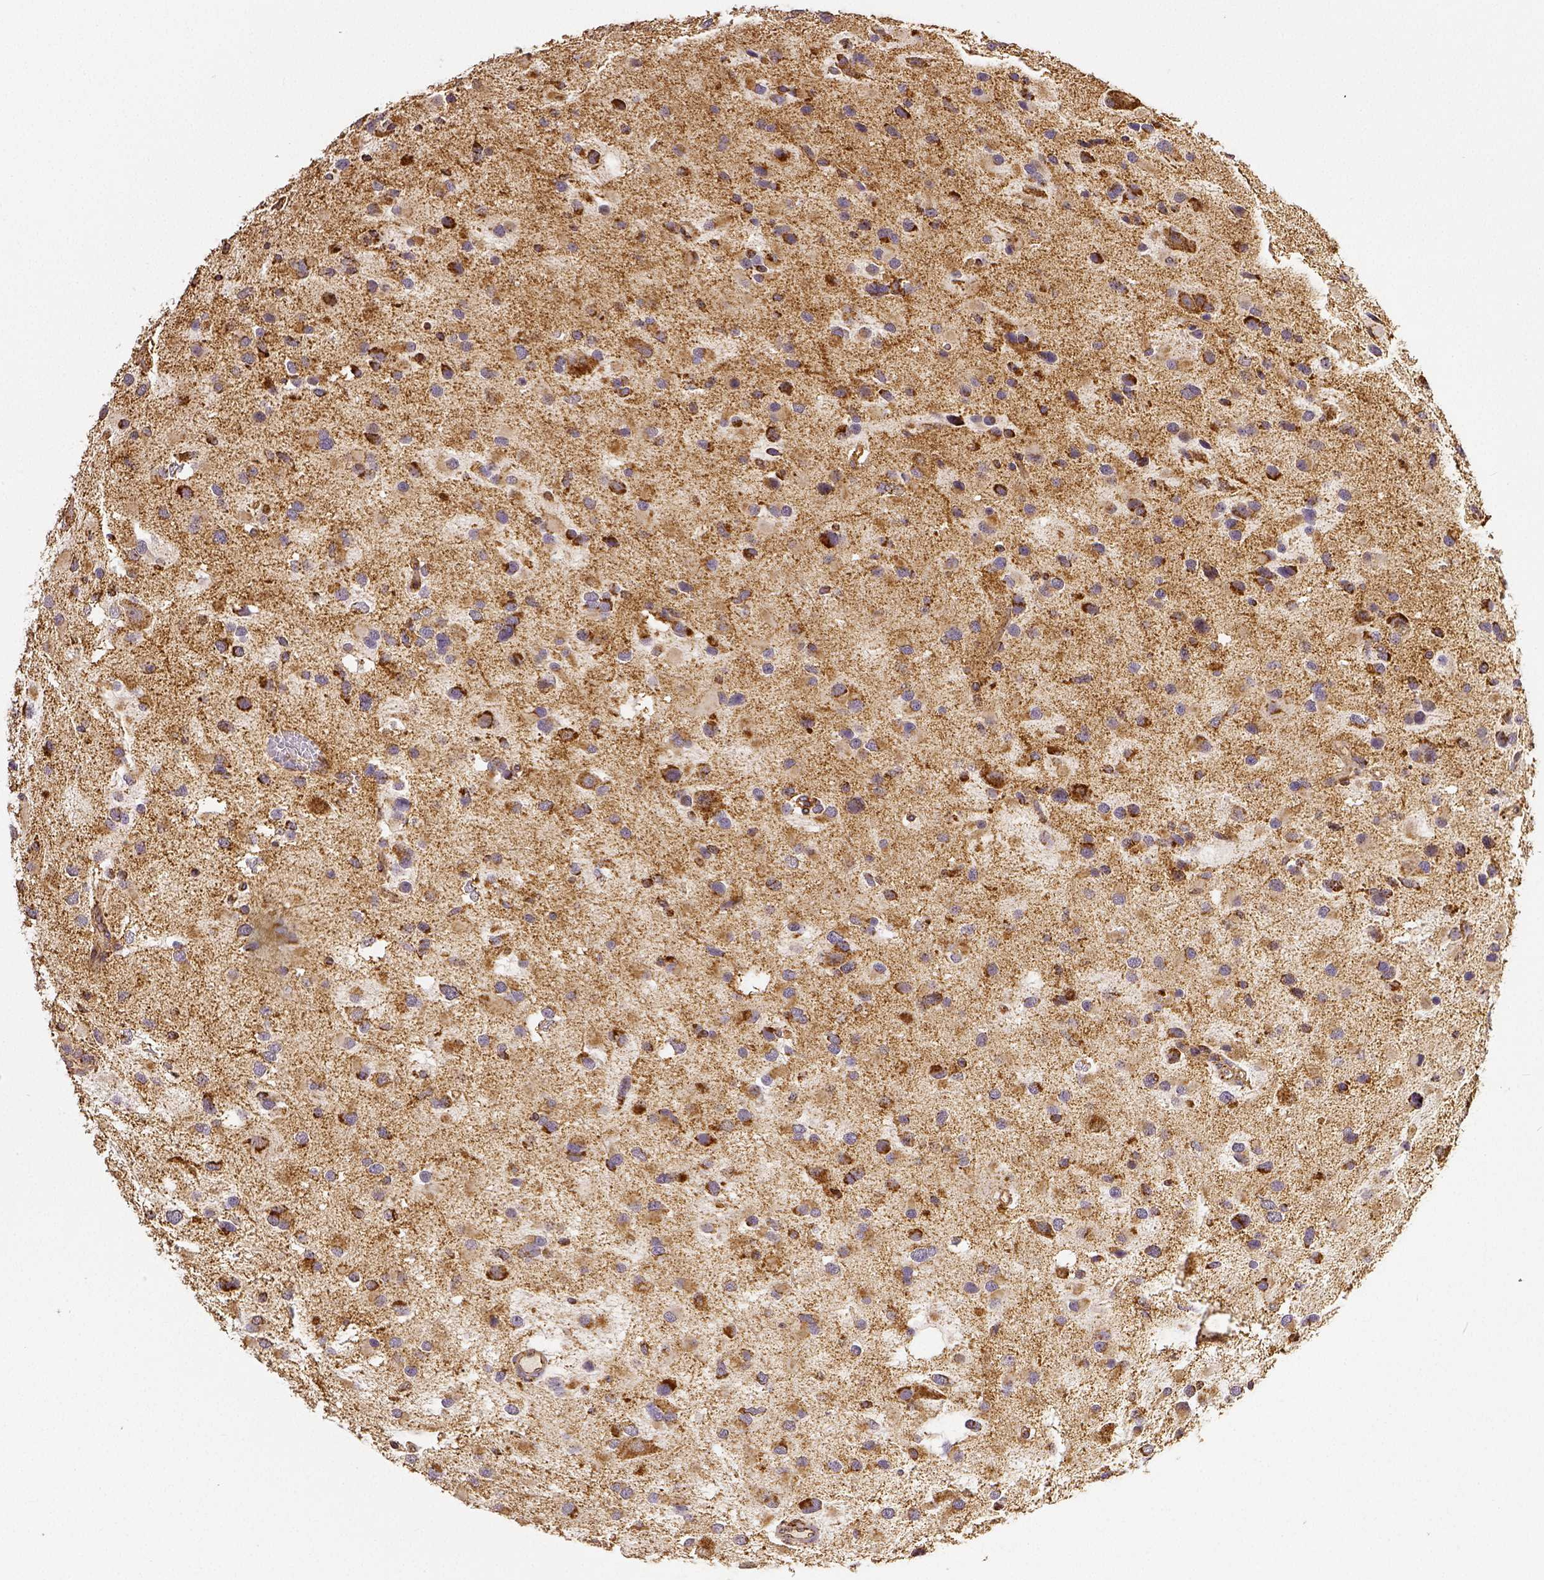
{"staining": {"intensity": "moderate", "quantity": ">75%", "location": "cytoplasmic/membranous"}, "tissue": "glioma", "cell_type": "Tumor cells", "image_type": "cancer", "snomed": [{"axis": "morphology", "description": "Glioma, malignant, Low grade"}, {"axis": "topography", "description": "Brain"}], "caption": "Glioma was stained to show a protein in brown. There is medium levels of moderate cytoplasmic/membranous staining in approximately >75% of tumor cells.", "gene": "SDHB", "patient": {"sex": "female", "age": 32}}